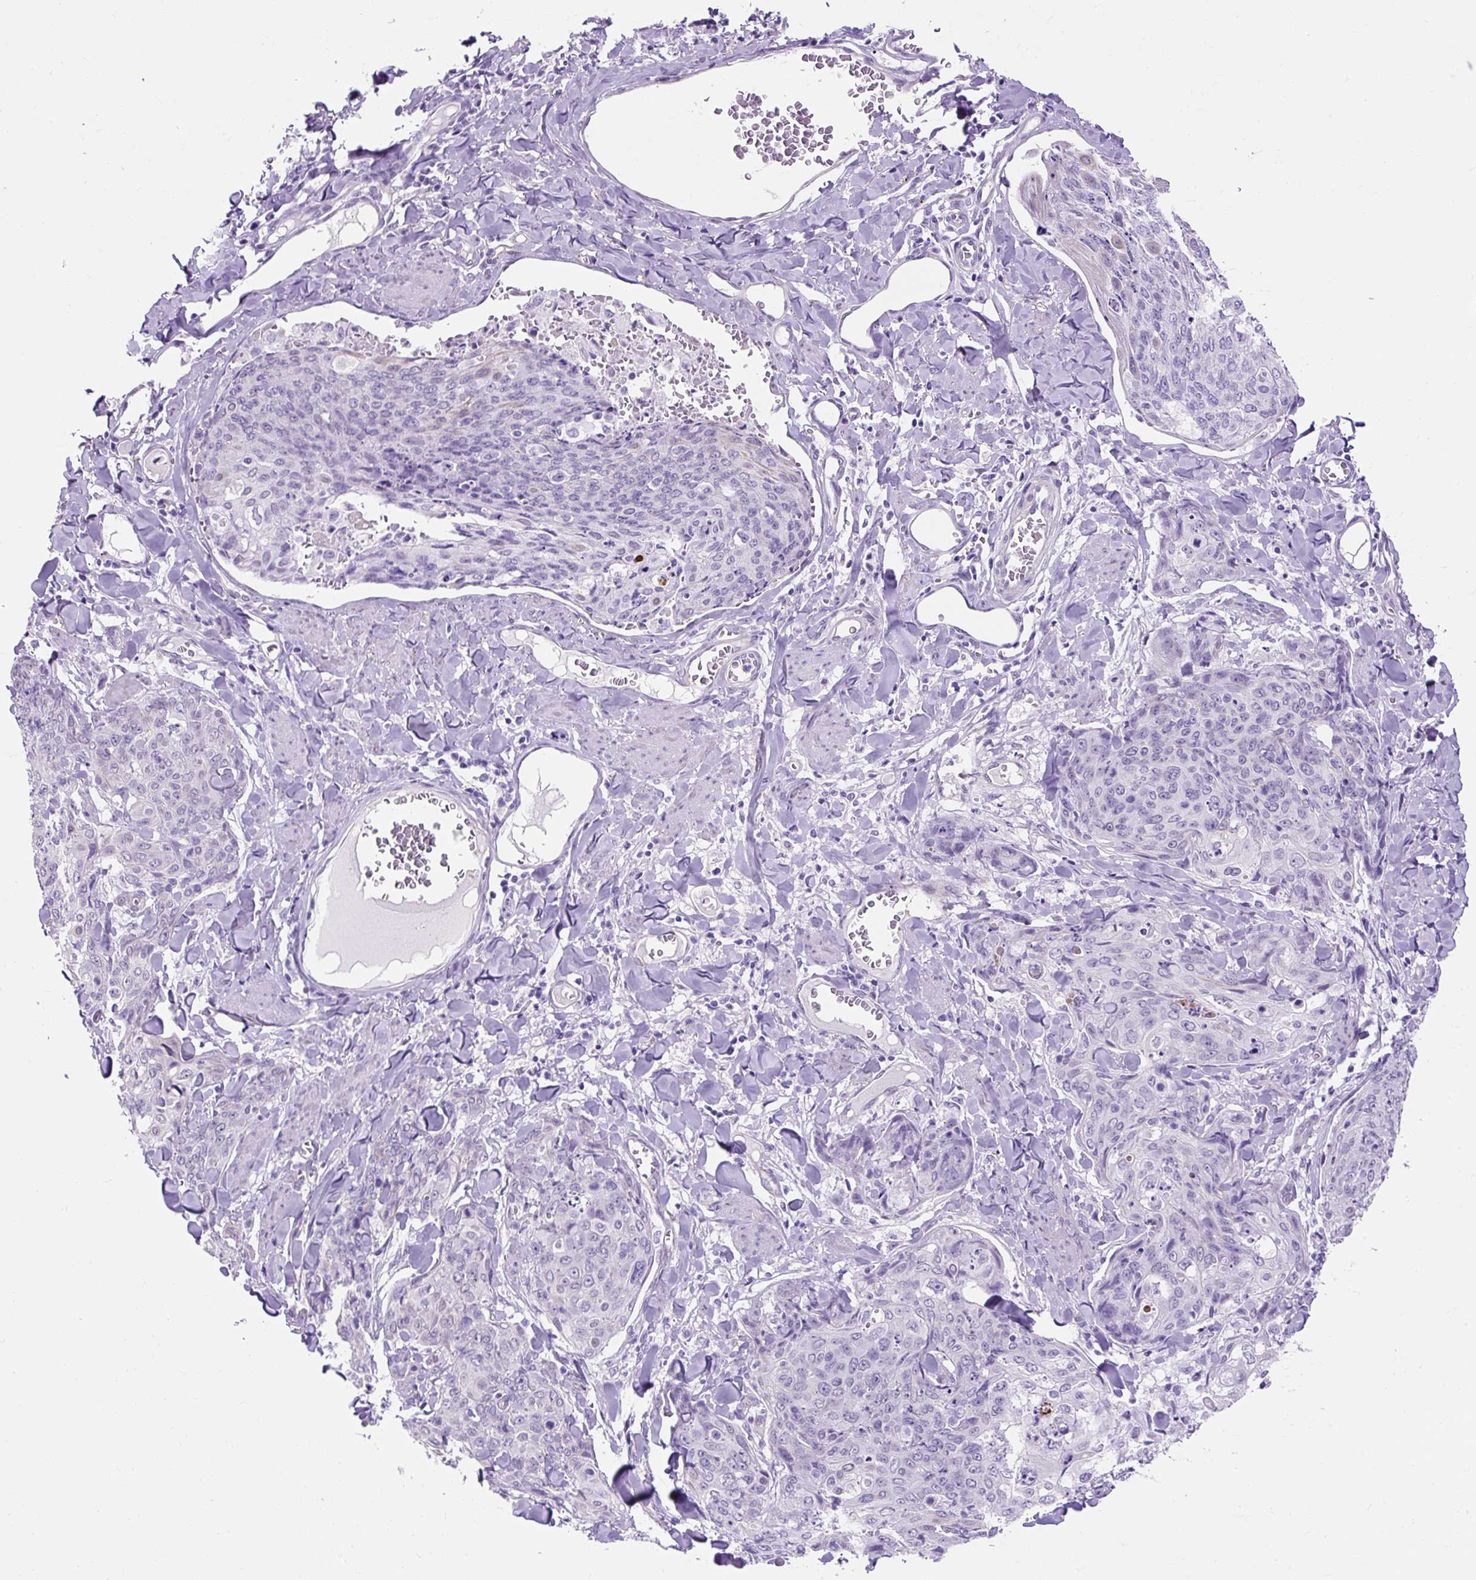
{"staining": {"intensity": "negative", "quantity": "none", "location": "none"}, "tissue": "skin cancer", "cell_type": "Tumor cells", "image_type": "cancer", "snomed": [{"axis": "morphology", "description": "Squamous cell carcinoma, NOS"}, {"axis": "topography", "description": "Skin"}, {"axis": "topography", "description": "Vulva"}], "caption": "Immunohistochemistry (IHC) micrograph of neoplastic tissue: human skin cancer stained with DAB shows no significant protein expression in tumor cells.", "gene": "KRT12", "patient": {"sex": "female", "age": 85}}